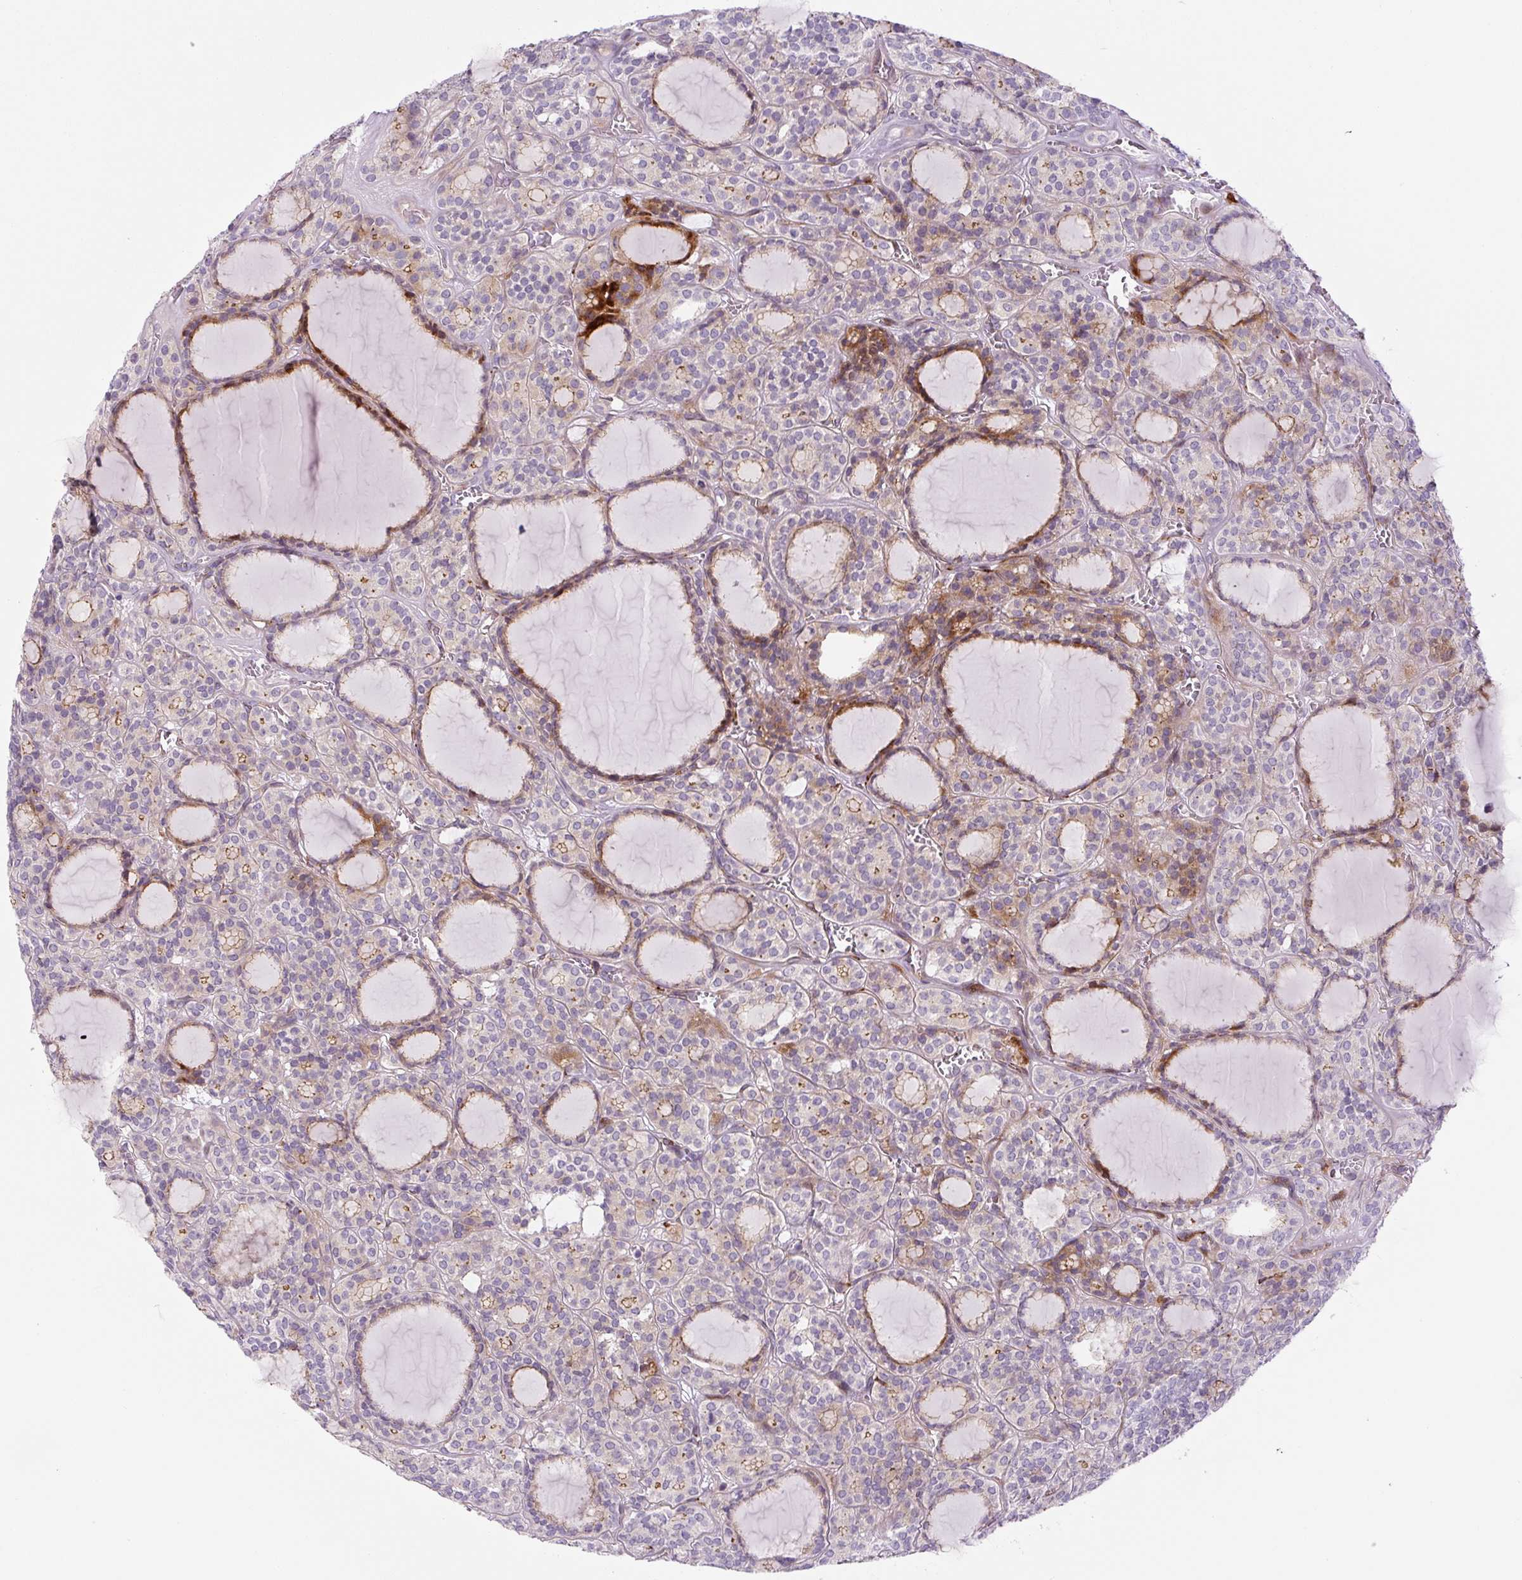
{"staining": {"intensity": "moderate", "quantity": "<25%", "location": "cytoplasmic/membranous"}, "tissue": "thyroid cancer", "cell_type": "Tumor cells", "image_type": "cancer", "snomed": [{"axis": "morphology", "description": "Follicular adenoma carcinoma, NOS"}, {"axis": "topography", "description": "Thyroid gland"}], "caption": "Immunohistochemical staining of thyroid cancer (follicular adenoma carcinoma) demonstrates moderate cytoplasmic/membranous protein staining in about <25% of tumor cells.", "gene": "DISP3", "patient": {"sex": "female", "age": 63}}